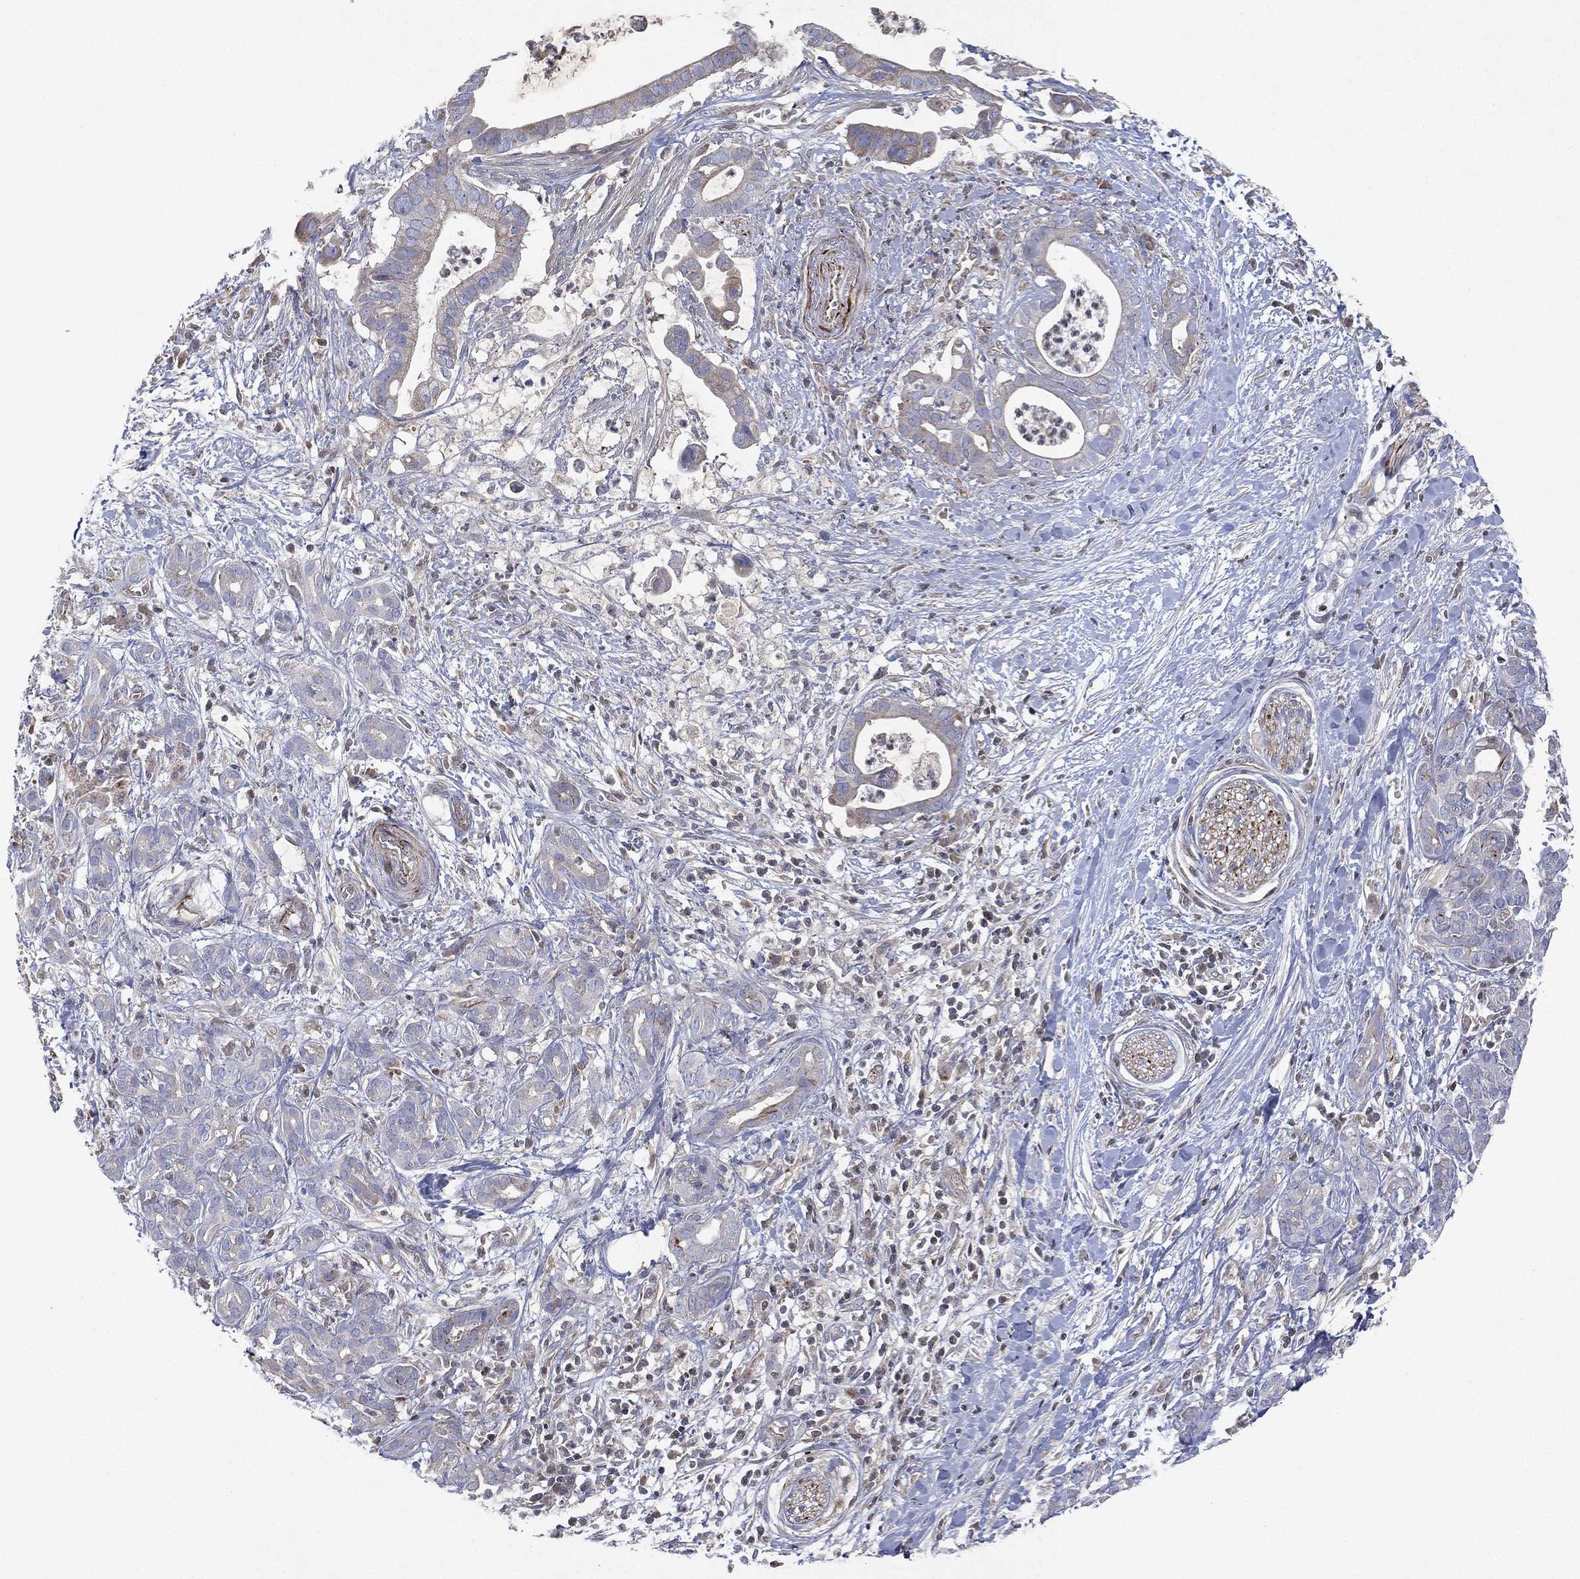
{"staining": {"intensity": "negative", "quantity": "none", "location": "none"}, "tissue": "pancreatic cancer", "cell_type": "Tumor cells", "image_type": "cancer", "snomed": [{"axis": "morphology", "description": "Adenocarcinoma, NOS"}, {"axis": "topography", "description": "Pancreas"}], "caption": "Tumor cells are negative for brown protein staining in pancreatic cancer (adenocarcinoma). (DAB IHC, high magnification).", "gene": "FLI1", "patient": {"sex": "male", "age": 61}}